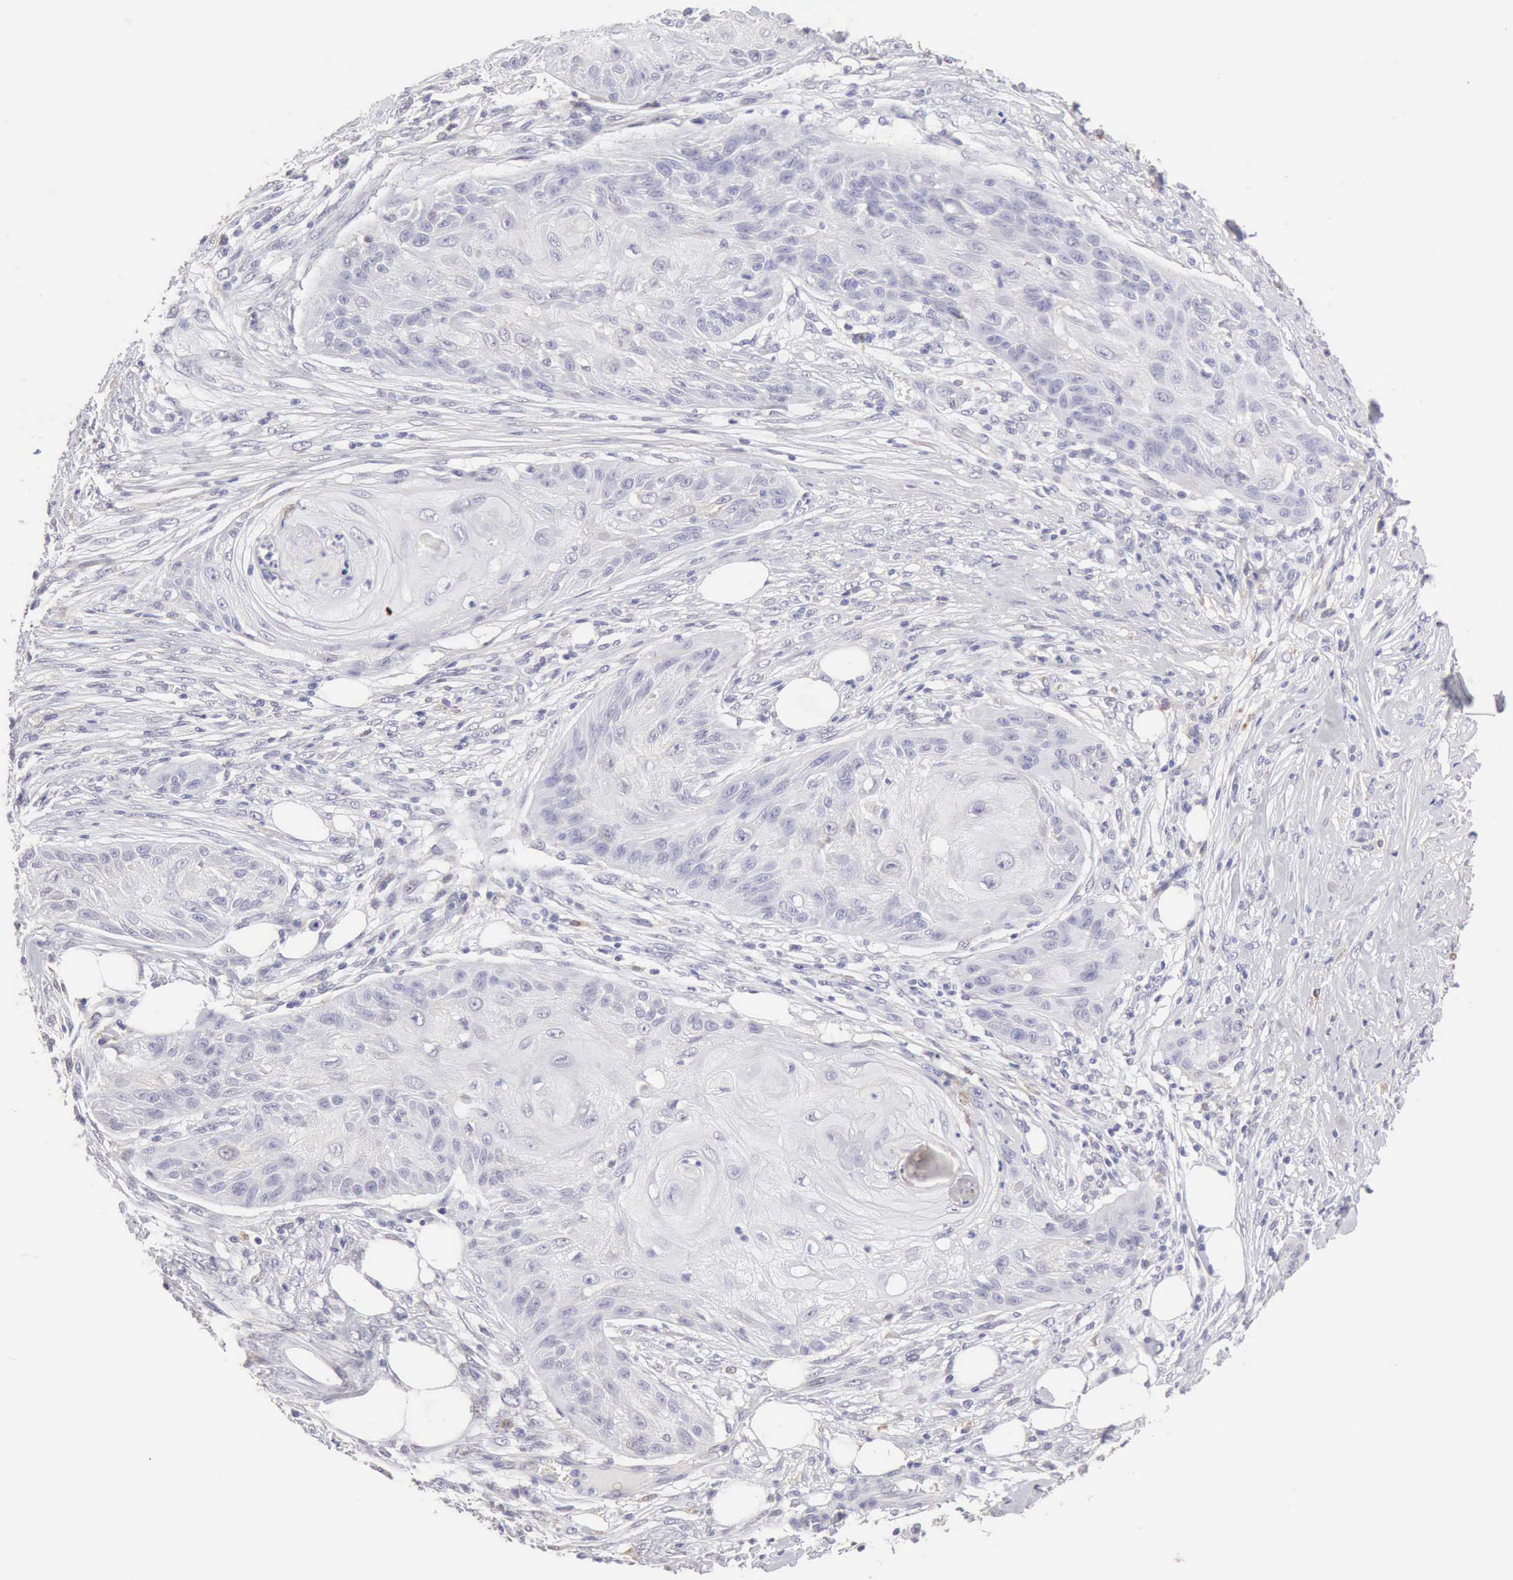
{"staining": {"intensity": "negative", "quantity": "none", "location": "none"}, "tissue": "skin cancer", "cell_type": "Tumor cells", "image_type": "cancer", "snomed": [{"axis": "morphology", "description": "Squamous cell carcinoma, NOS"}, {"axis": "topography", "description": "Skin"}], "caption": "High magnification brightfield microscopy of squamous cell carcinoma (skin) stained with DAB (brown) and counterstained with hematoxylin (blue): tumor cells show no significant staining. Brightfield microscopy of IHC stained with DAB (3,3'-diaminobenzidine) (brown) and hematoxylin (blue), captured at high magnification.", "gene": "RNASE1", "patient": {"sex": "female", "age": 88}}